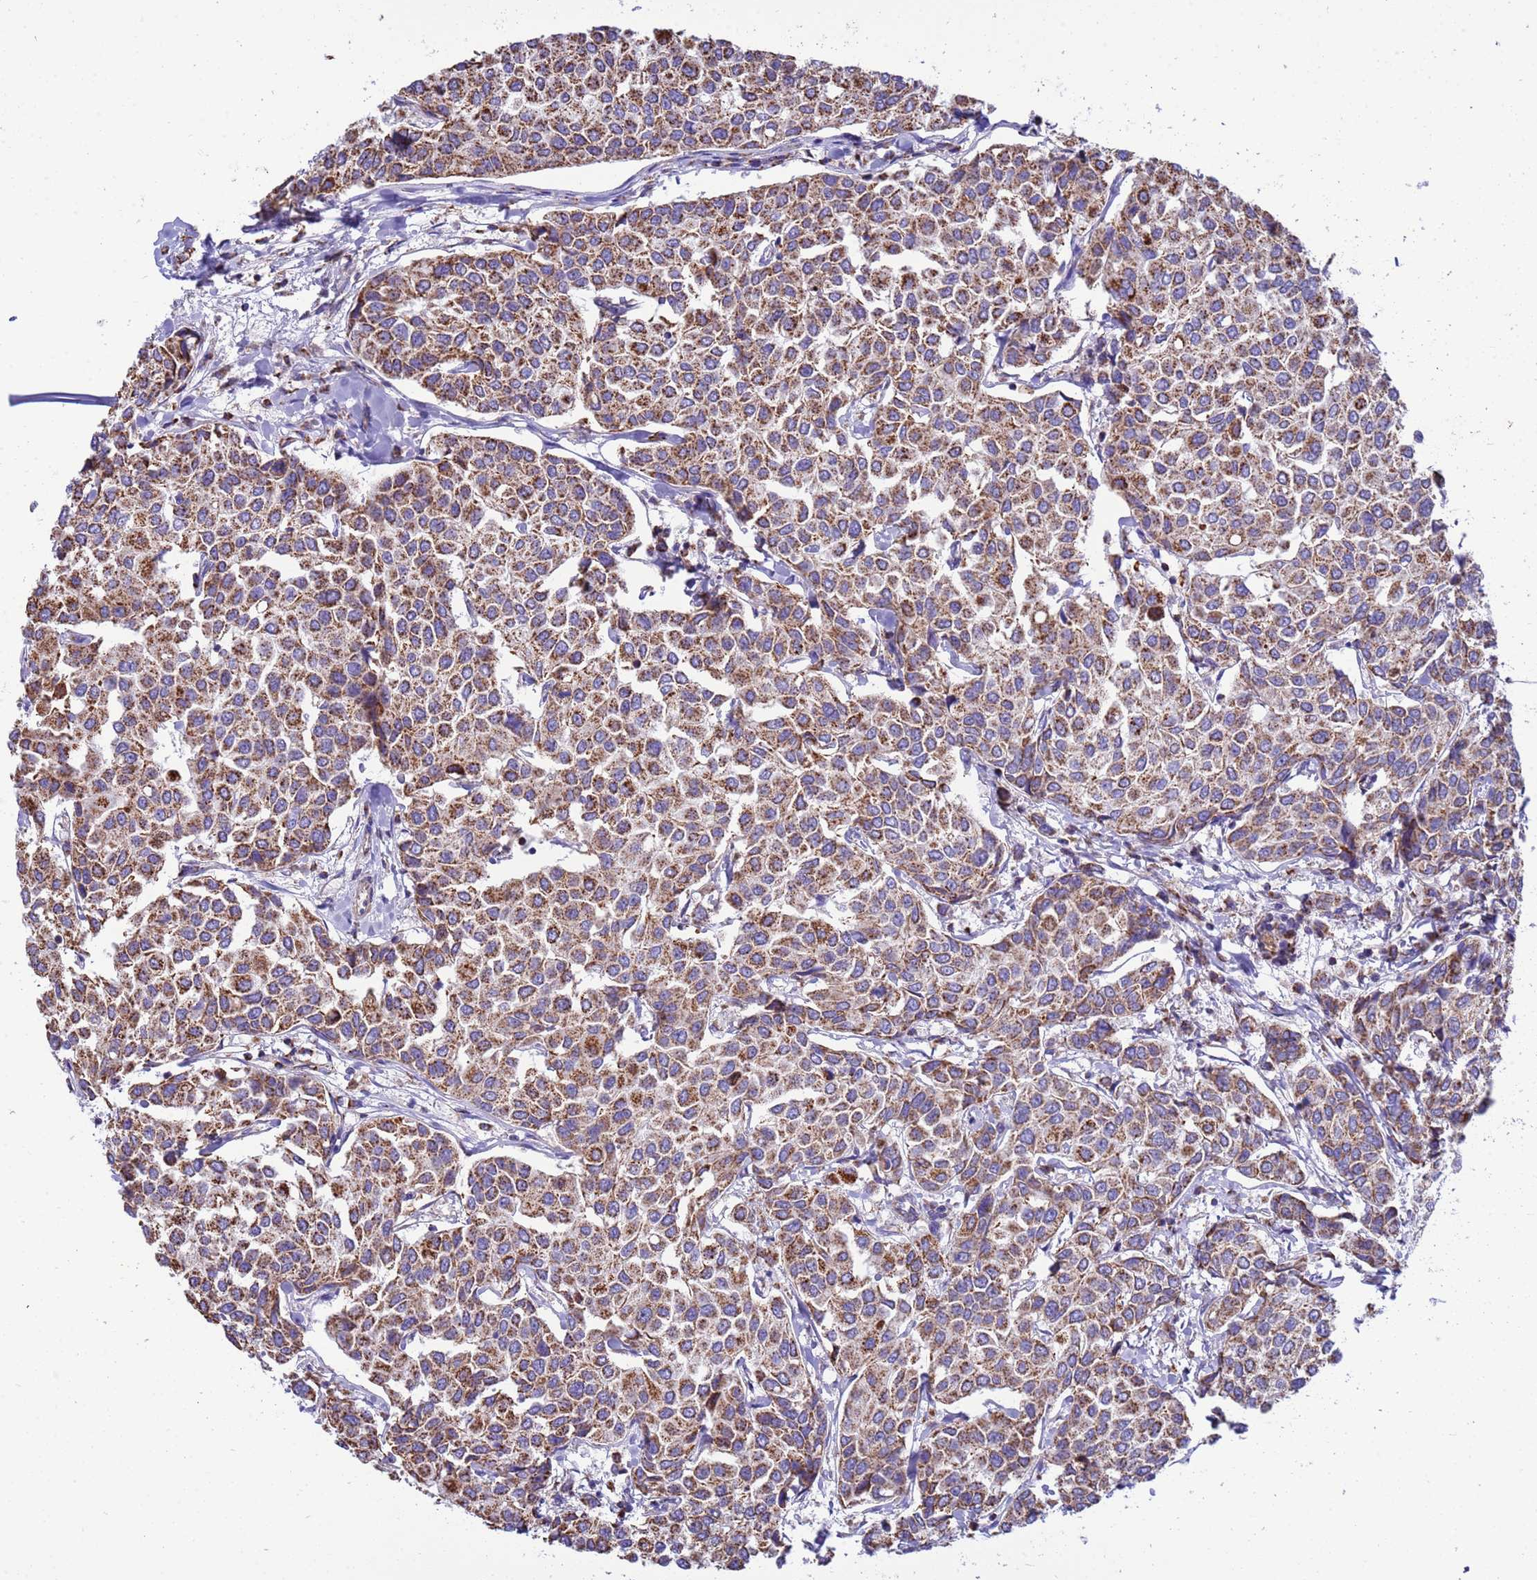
{"staining": {"intensity": "moderate", "quantity": ">75%", "location": "cytoplasmic/membranous"}, "tissue": "breast cancer", "cell_type": "Tumor cells", "image_type": "cancer", "snomed": [{"axis": "morphology", "description": "Duct carcinoma"}, {"axis": "topography", "description": "Breast"}], "caption": "Tumor cells exhibit medium levels of moderate cytoplasmic/membranous expression in approximately >75% of cells in invasive ductal carcinoma (breast).", "gene": "RNF165", "patient": {"sex": "female", "age": 55}}